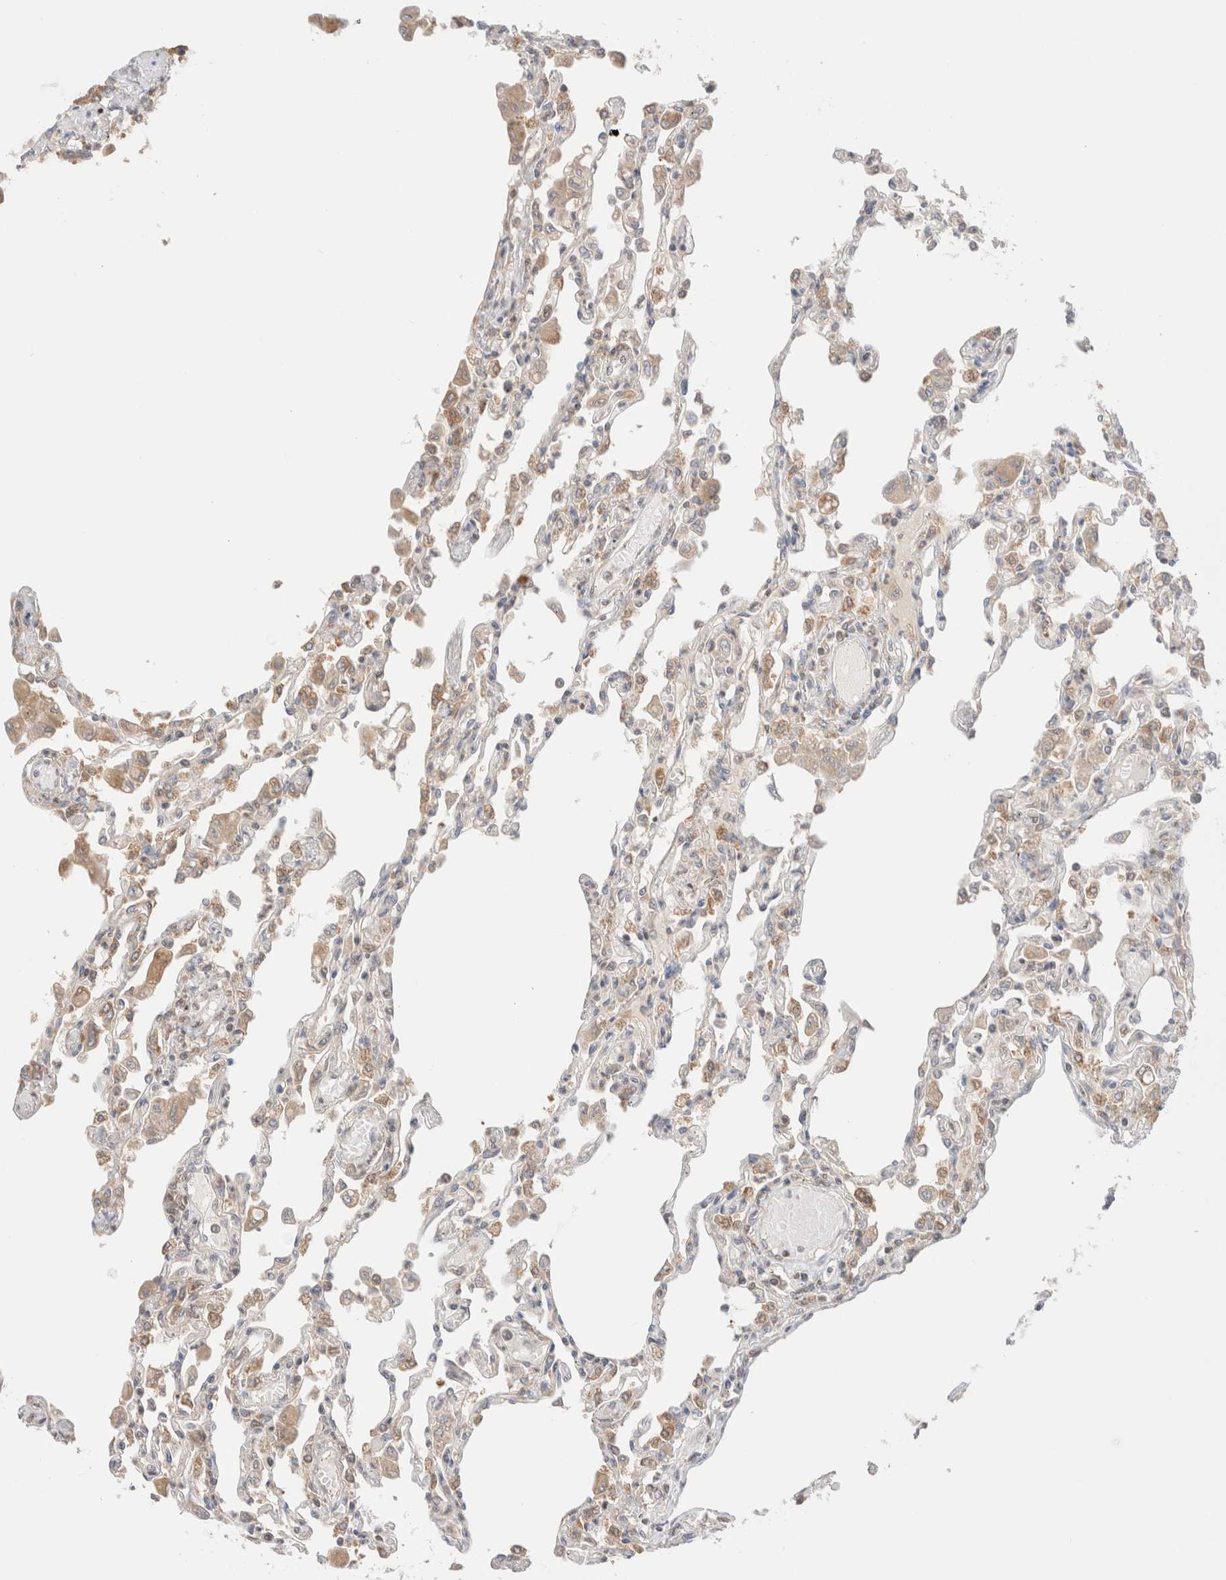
{"staining": {"intensity": "moderate", "quantity": "25%-75%", "location": "cytoplasmic/membranous"}, "tissue": "lung", "cell_type": "Alveolar cells", "image_type": "normal", "snomed": [{"axis": "morphology", "description": "Normal tissue, NOS"}, {"axis": "topography", "description": "Bronchus"}, {"axis": "topography", "description": "Lung"}], "caption": "Lung stained with IHC reveals moderate cytoplasmic/membranous positivity in about 25%-75% of alveolar cells. (Stains: DAB in brown, nuclei in blue, Microscopy: brightfield microscopy at high magnification).", "gene": "XKR4", "patient": {"sex": "female", "age": 49}}